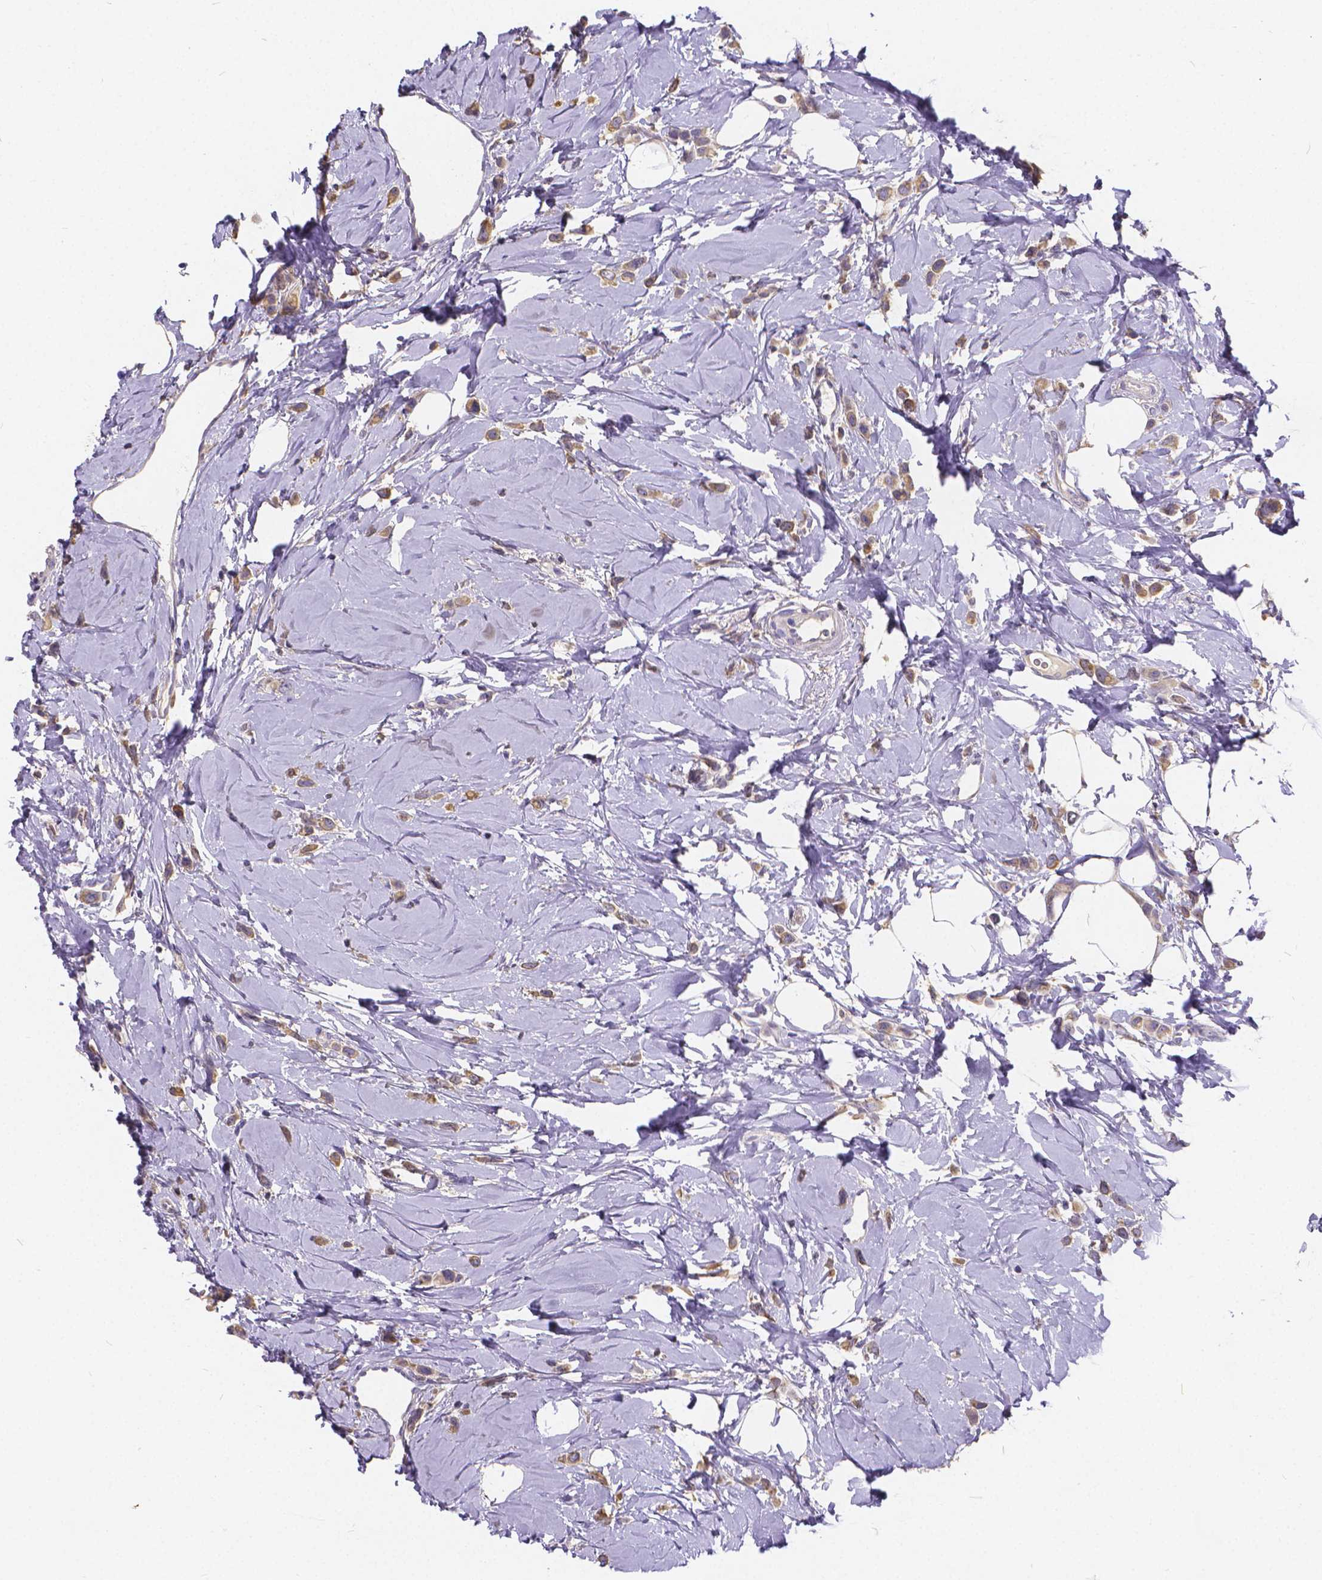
{"staining": {"intensity": "weak", "quantity": ">75%", "location": "cytoplasmic/membranous"}, "tissue": "breast cancer", "cell_type": "Tumor cells", "image_type": "cancer", "snomed": [{"axis": "morphology", "description": "Lobular carcinoma"}, {"axis": "topography", "description": "Breast"}], "caption": "Breast cancer was stained to show a protein in brown. There is low levels of weak cytoplasmic/membranous staining in about >75% of tumor cells.", "gene": "GLRB", "patient": {"sex": "female", "age": 66}}